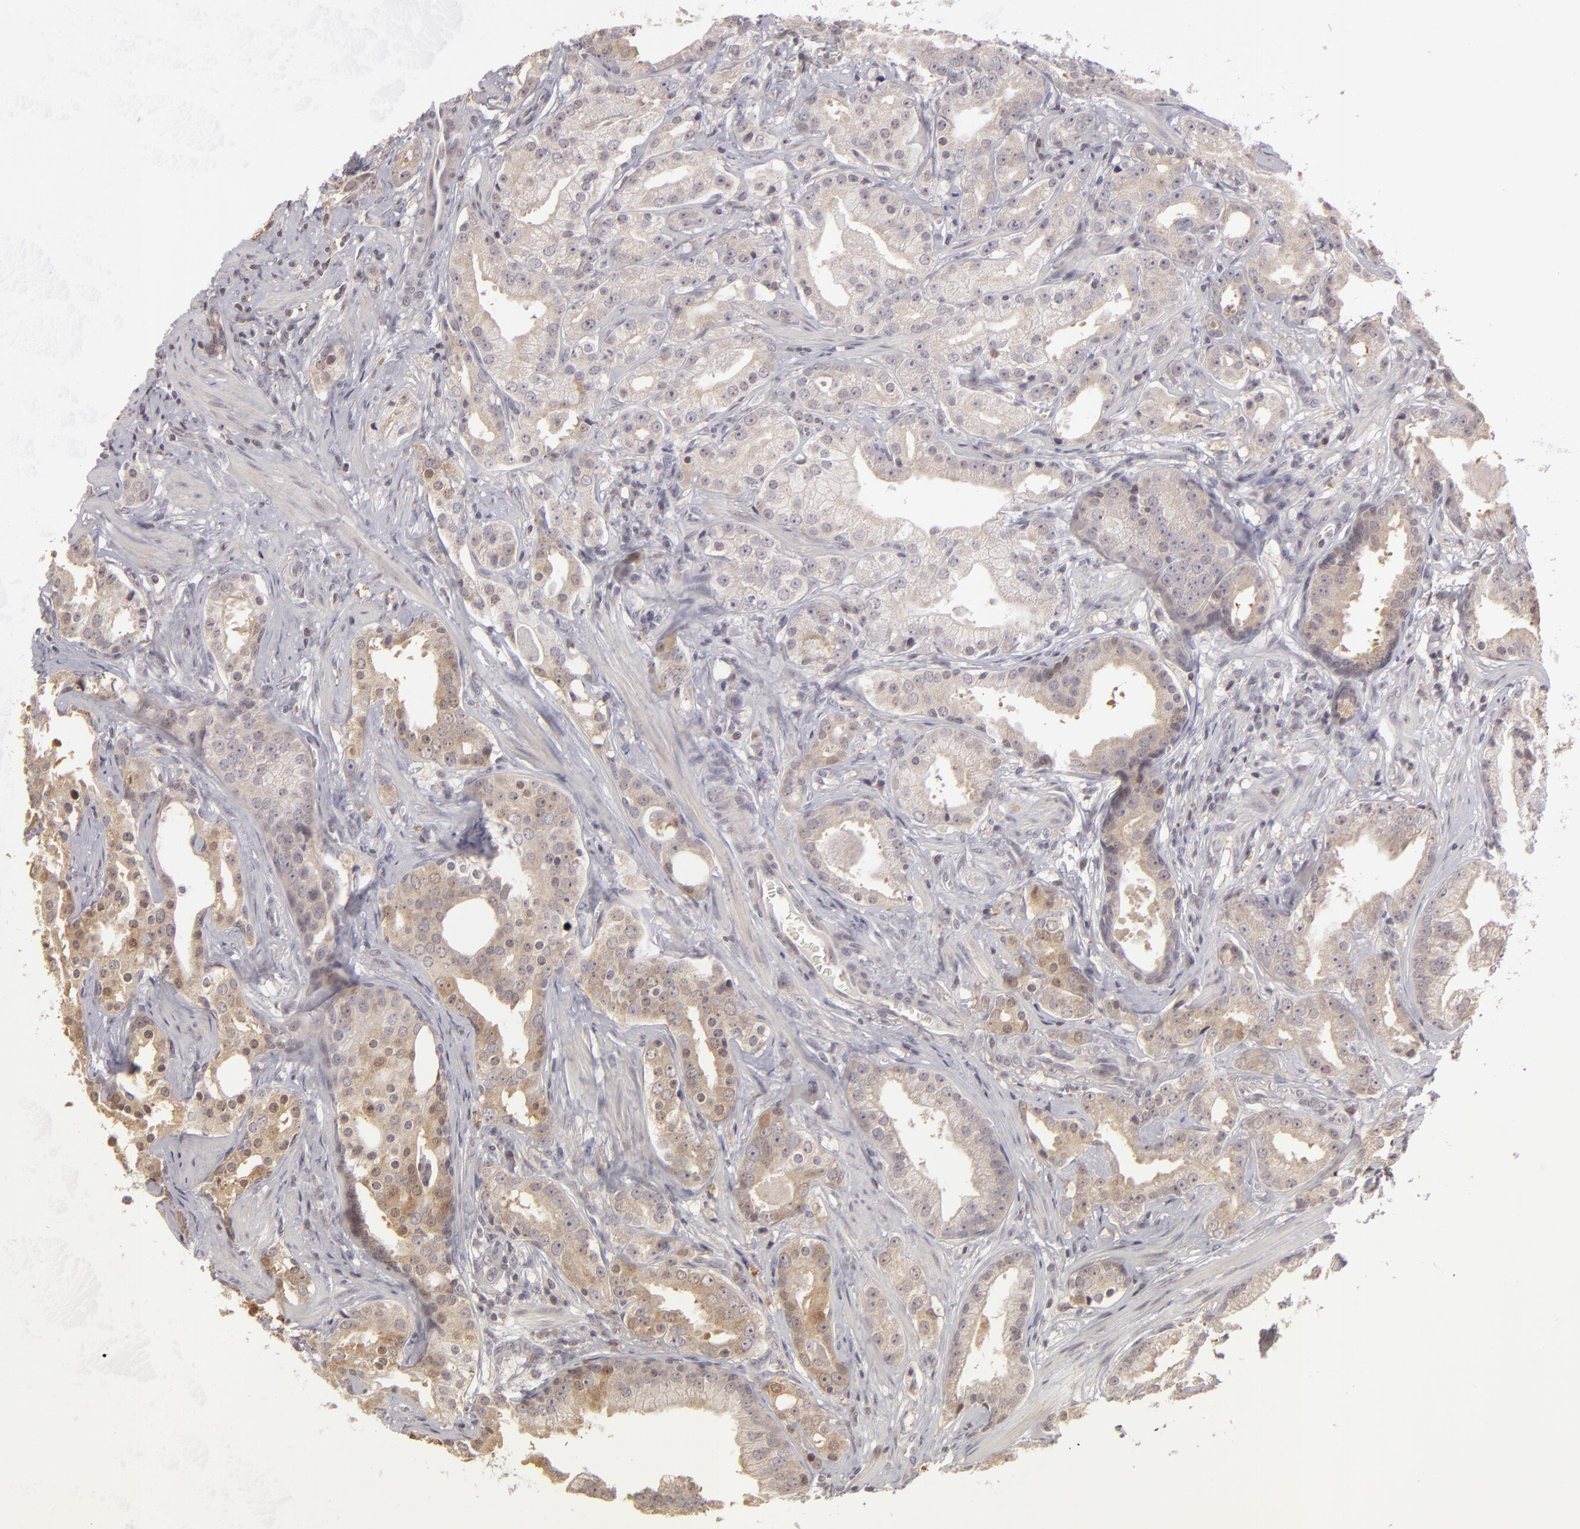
{"staining": {"intensity": "negative", "quantity": "none", "location": "none"}, "tissue": "prostate cancer", "cell_type": "Tumor cells", "image_type": "cancer", "snomed": [{"axis": "morphology", "description": "Adenocarcinoma, Low grade"}, {"axis": "topography", "description": "Prostate"}], "caption": "IHC image of neoplastic tissue: adenocarcinoma (low-grade) (prostate) stained with DAB (3,3'-diaminobenzidine) reveals no significant protein expression in tumor cells. (DAB (3,3'-diaminobenzidine) immunohistochemistry (IHC) with hematoxylin counter stain).", "gene": "AKAP6", "patient": {"sex": "male", "age": 59}}